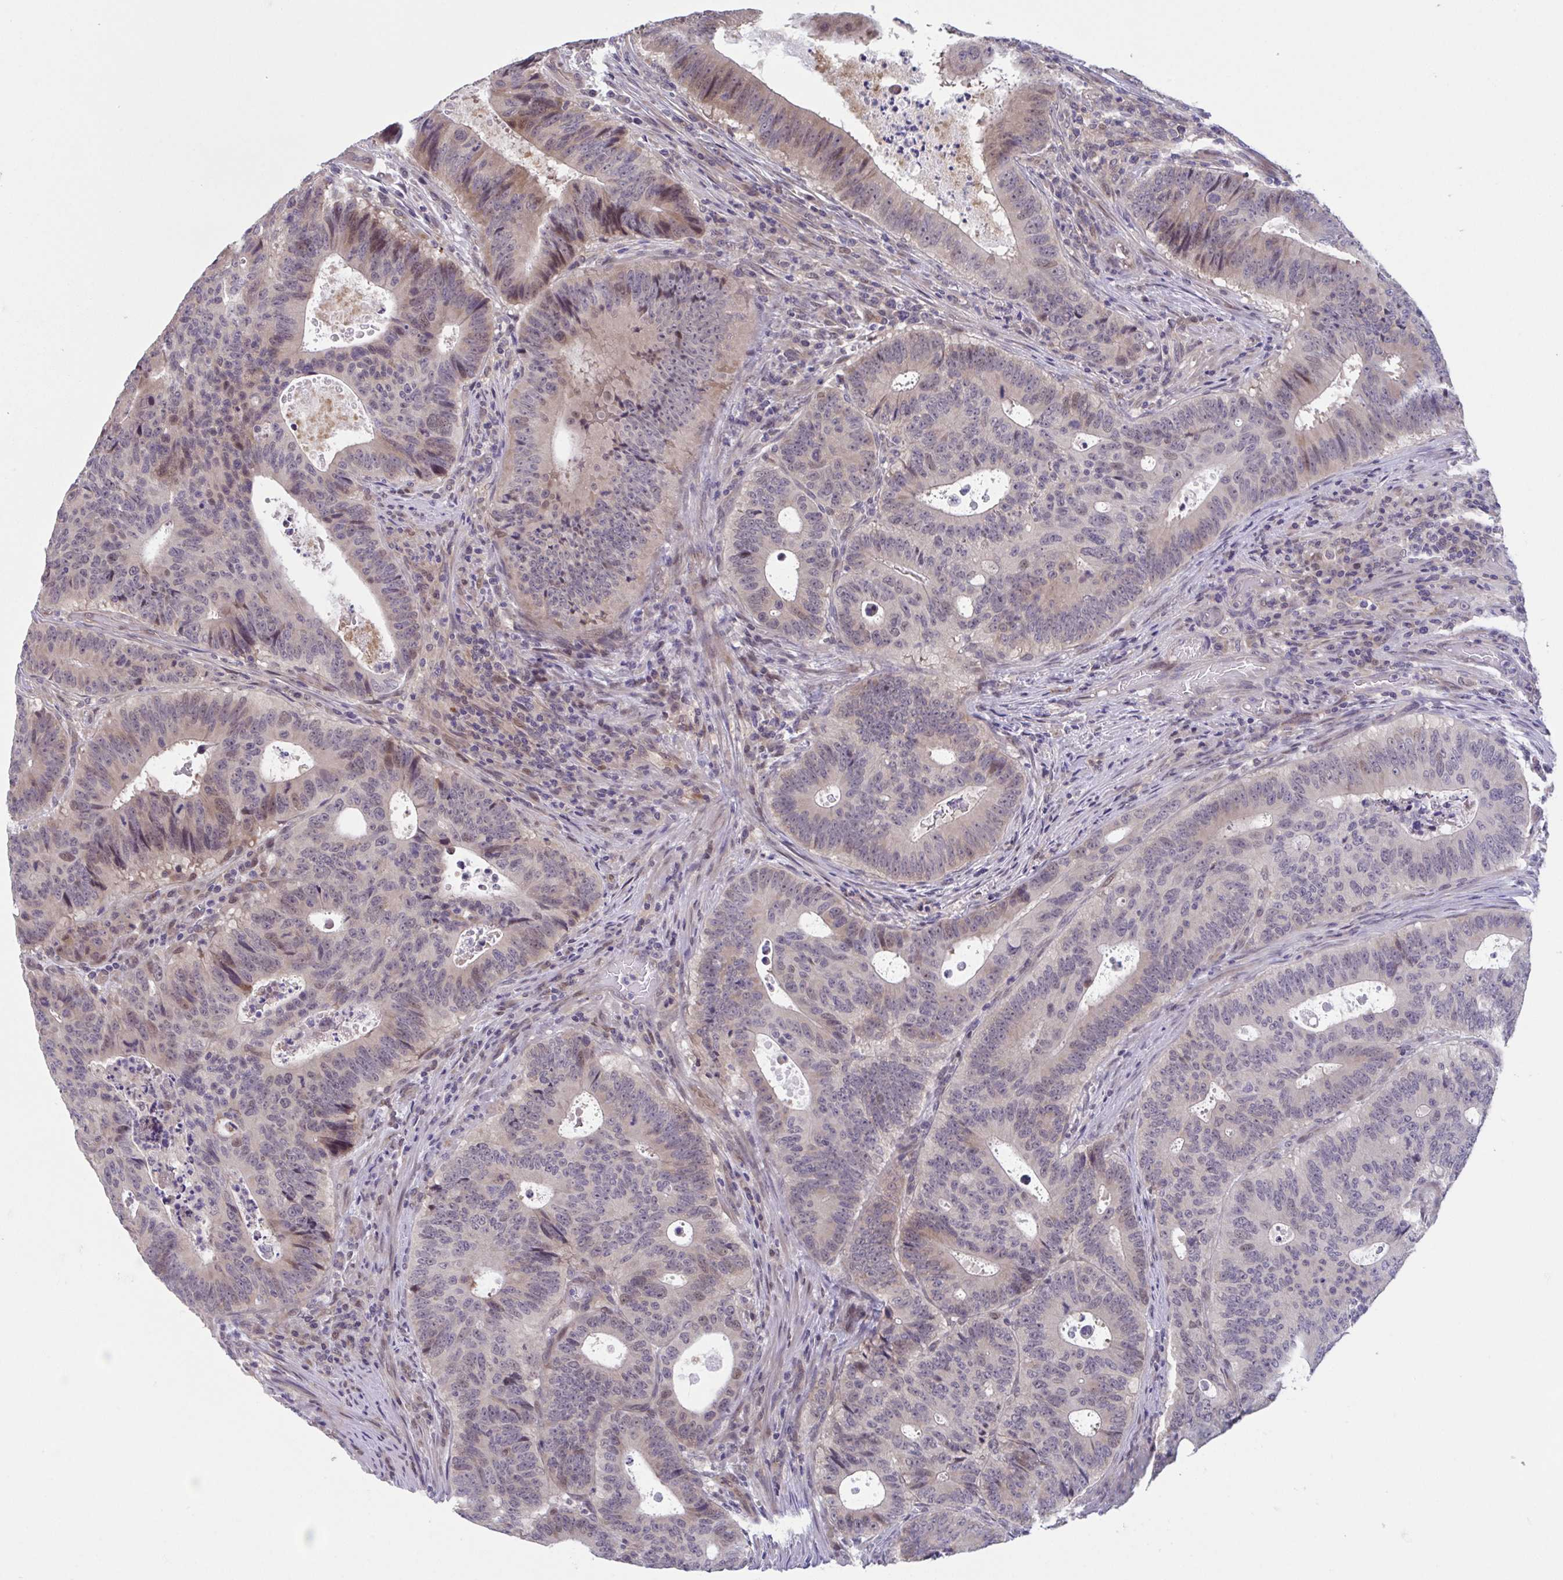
{"staining": {"intensity": "moderate", "quantity": "<25%", "location": "cytoplasmic/membranous,nuclear"}, "tissue": "colorectal cancer", "cell_type": "Tumor cells", "image_type": "cancer", "snomed": [{"axis": "morphology", "description": "Adenocarcinoma, NOS"}, {"axis": "topography", "description": "Colon"}], "caption": "The micrograph shows staining of colorectal cancer (adenocarcinoma), revealing moderate cytoplasmic/membranous and nuclear protein staining (brown color) within tumor cells. Using DAB (brown) and hematoxylin (blue) stains, captured at high magnification using brightfield microscopy.", "gene": "RIOK1", "patient": {"sex": "male", "age": 62}}